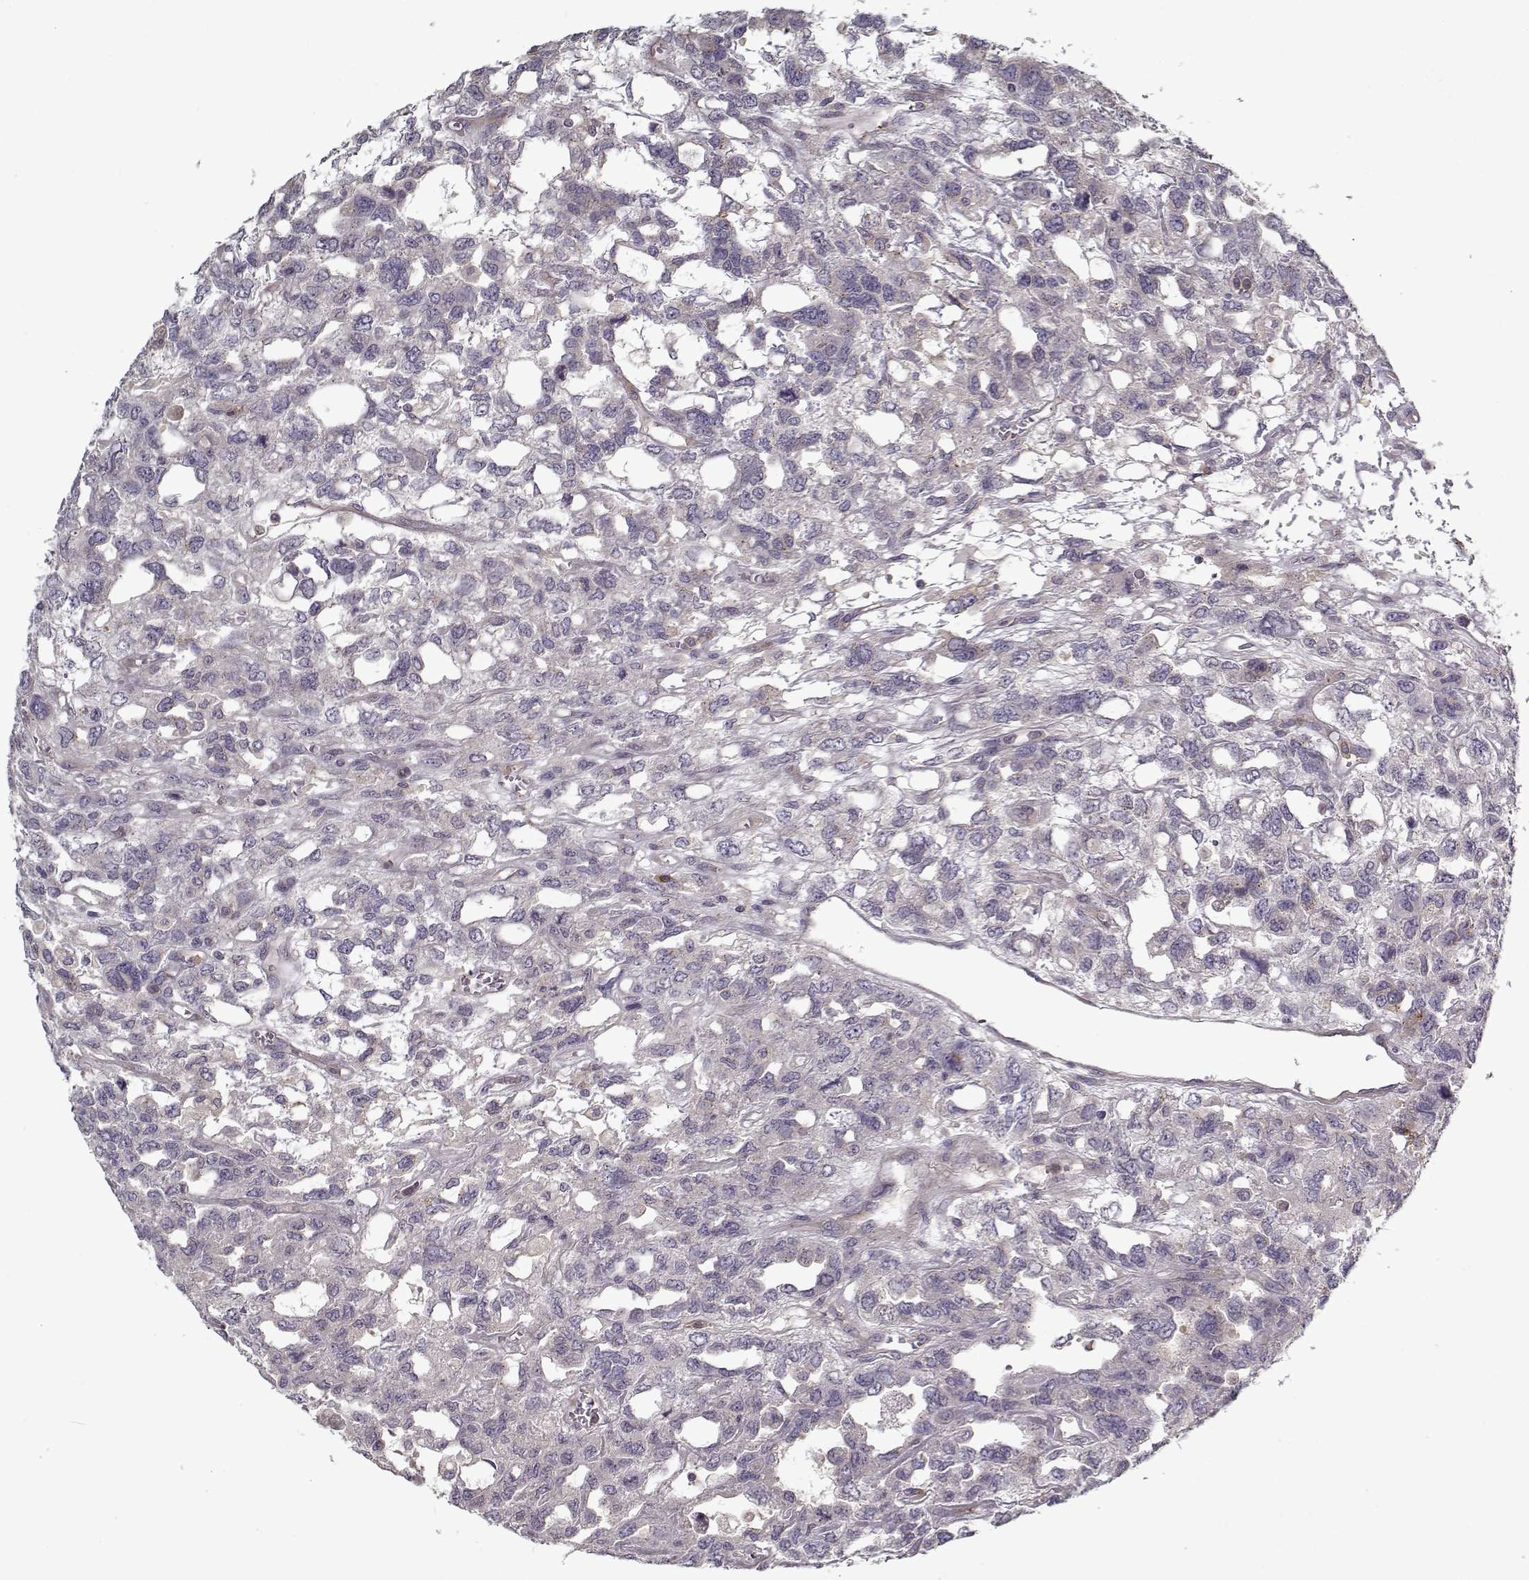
{"staining": {"intensity": "negative", "quantity": "none", "location": "none"}, "tissue": "testis cancer", "cell_type": "Tumor cells", "image_type": "cancer", "snomed": [{"axis": "morphology", "description": "Seminoma, NOS"}, {"axis": "topography", "description": "Testis"}], "caption": "IHC image of neoplastic tissue: testis cancer stained with DAB (3,3'-diaminobenzidine) displays no significant protein positivity in tumor cells.", "gene": "UNC13D", "patient": {"sex": "male", "age": 52}}